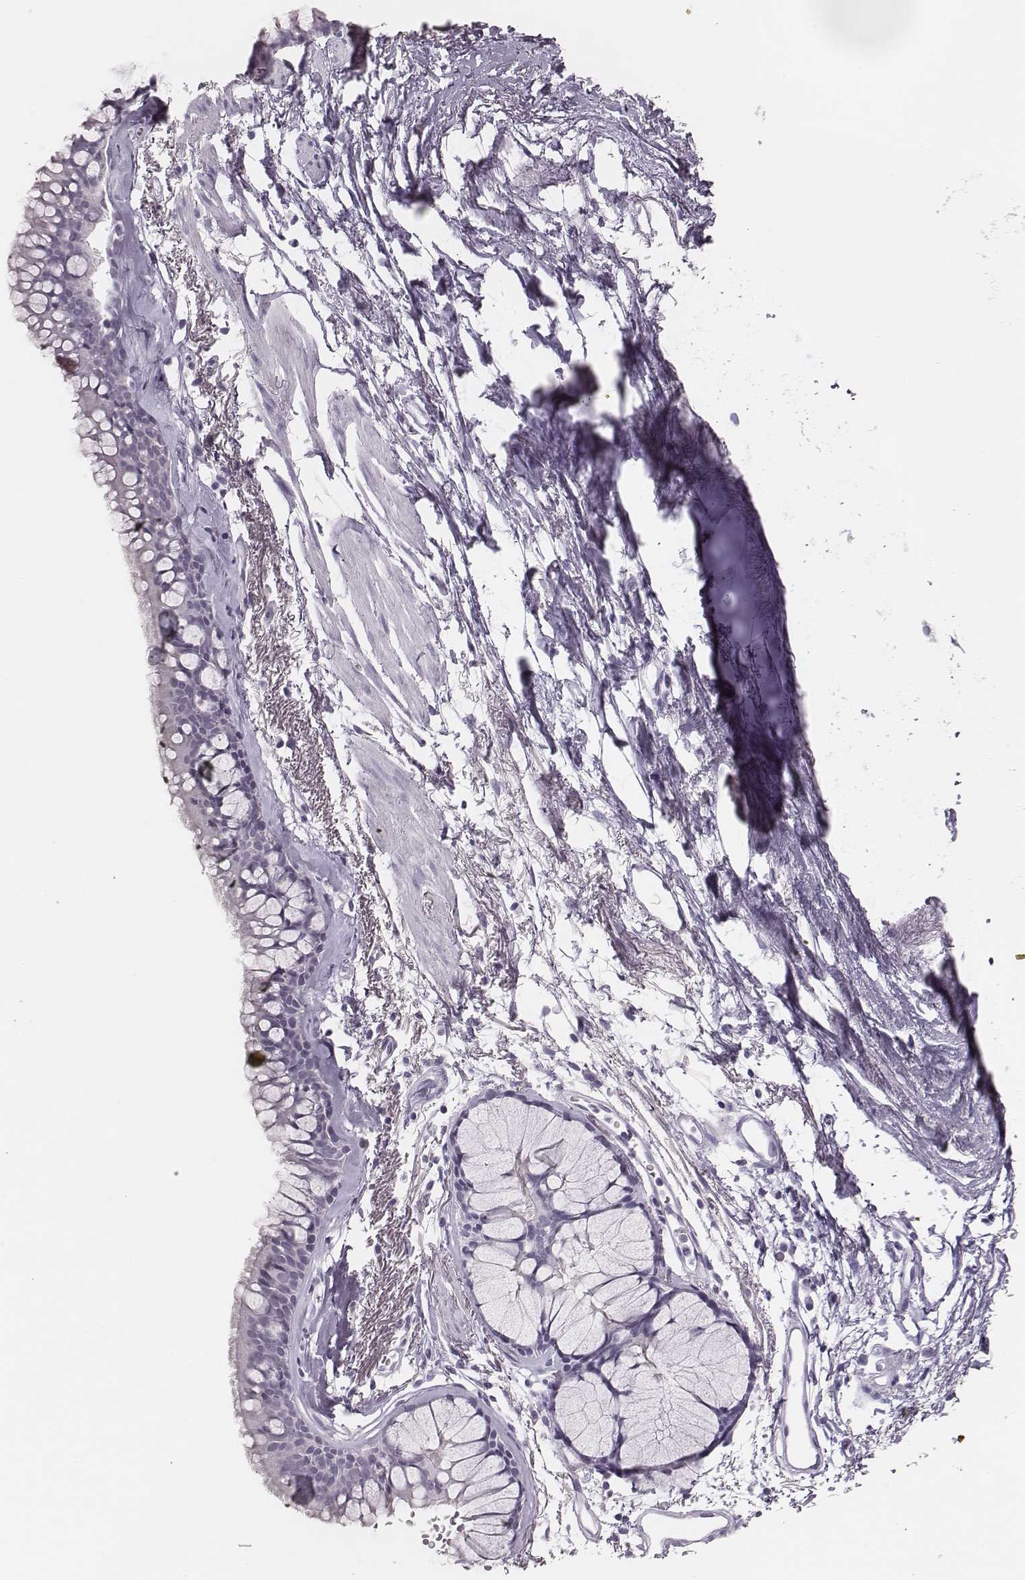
{"staining": {"intensity": "negative", "quantity": "none", "location": "none"}, "tissue": "bronchus", "cell_type": "Respiratory epithelial cells", "image_type": "normal", "snomed": [{"axis": "morphology", "description": "Normal tissue, NOS"}, {"axis": "morphology", "description": "Squamous cell carcinoma, NOS"}, {"axis": "topography", "description": "Cartilage tissue"}, {"axis": "topography", "description": "Bronchus"}], "caption": "Normal bronchus was stained to show a protein in brown. There is no significant staining in respiratory epithelial cells. (Brightfield microscopy of DAB (3,3'-diaminobenzidine) immunohistochemistry at high magnification).", "gene": "H1", "patient": {"sex": "male", "age": 72}}